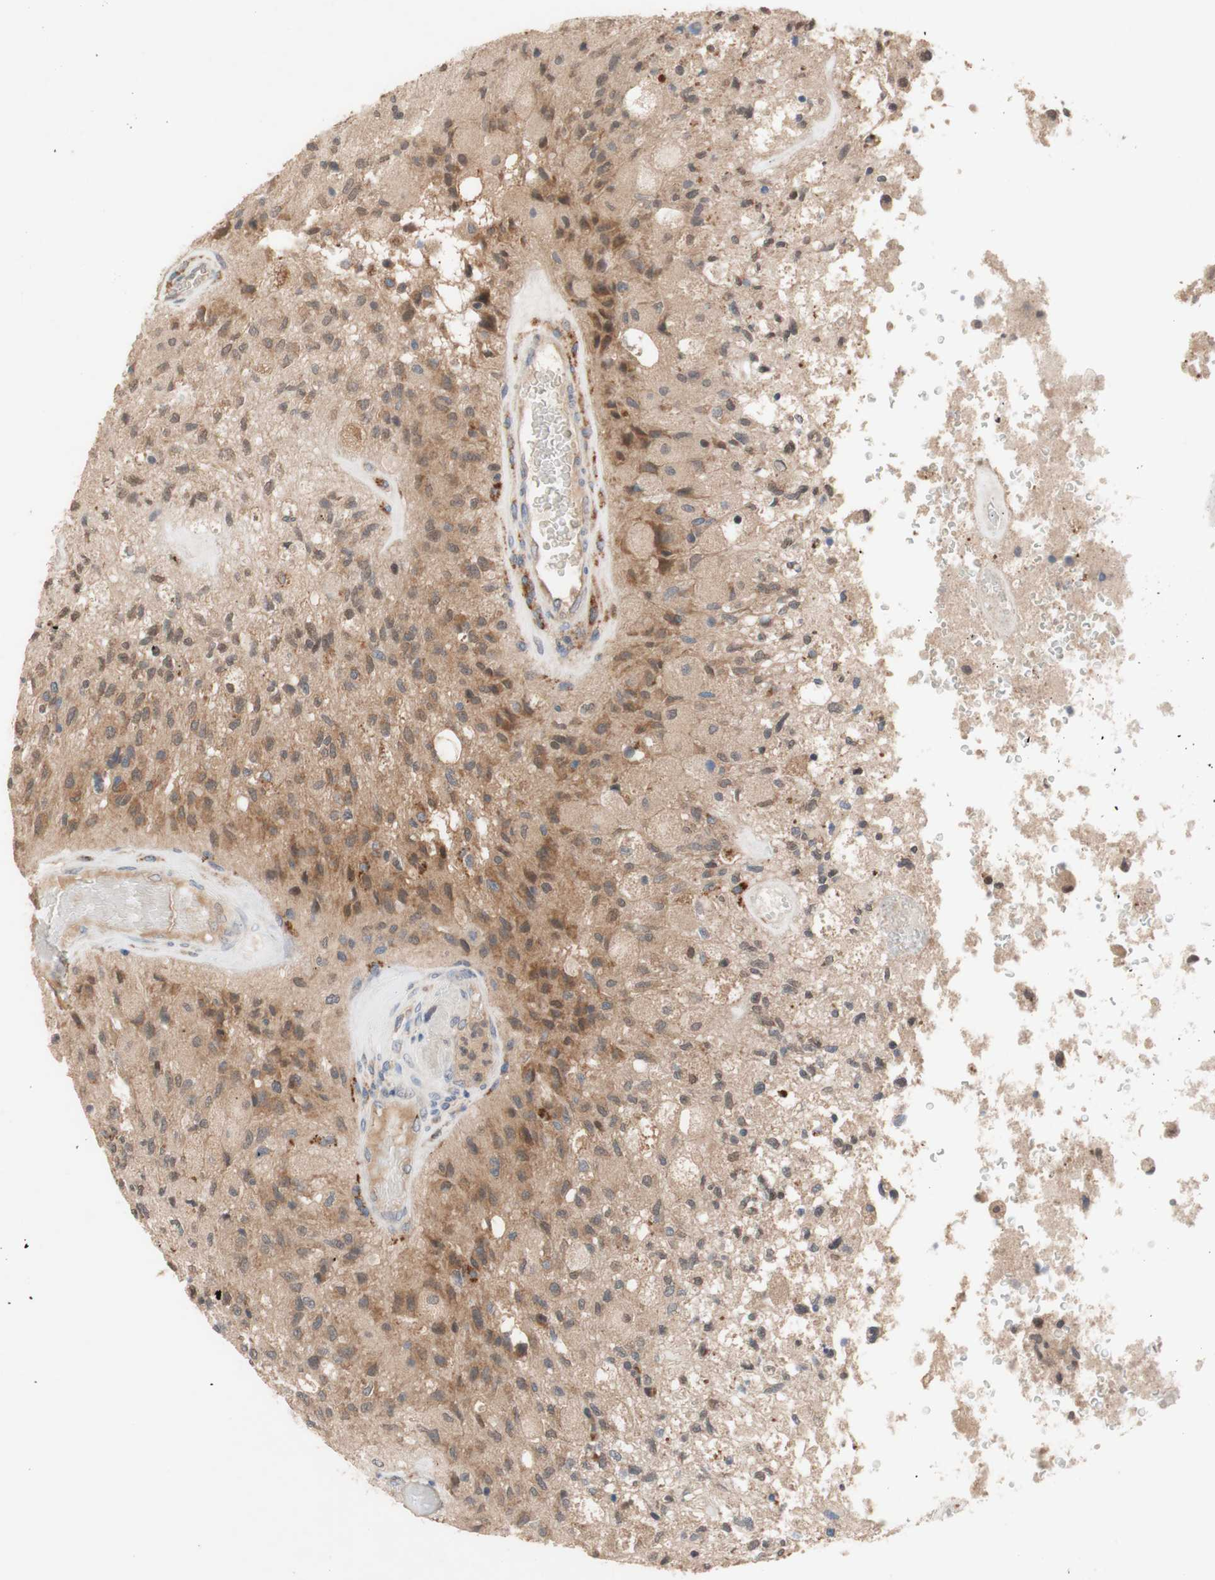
{"staining": {"intensity": "moderate", "quantity": "<25%", "location": "cytoplasmic/membranous"}, "tissue": "glioma", "cell_type": "Tumor cells", "image_type": "cancer", "snomed": [{"axis": "morphology", "description": "Normal tissue, NOS"}, {"axis": "morphology", "description": "Glioma, malignant, High grade"}, {"axis": "topography", "description": "Cerebral cortex"}], "caption": "A histopathology image showing moderate cytoplasmic/membranous expression in approximately <25% of tumor cells in high-grade glioma (malignant), as visualized by brown immunohistochemical staining.", "gene": "PEX2", "patient": {"sex": "male", "age": 77}}